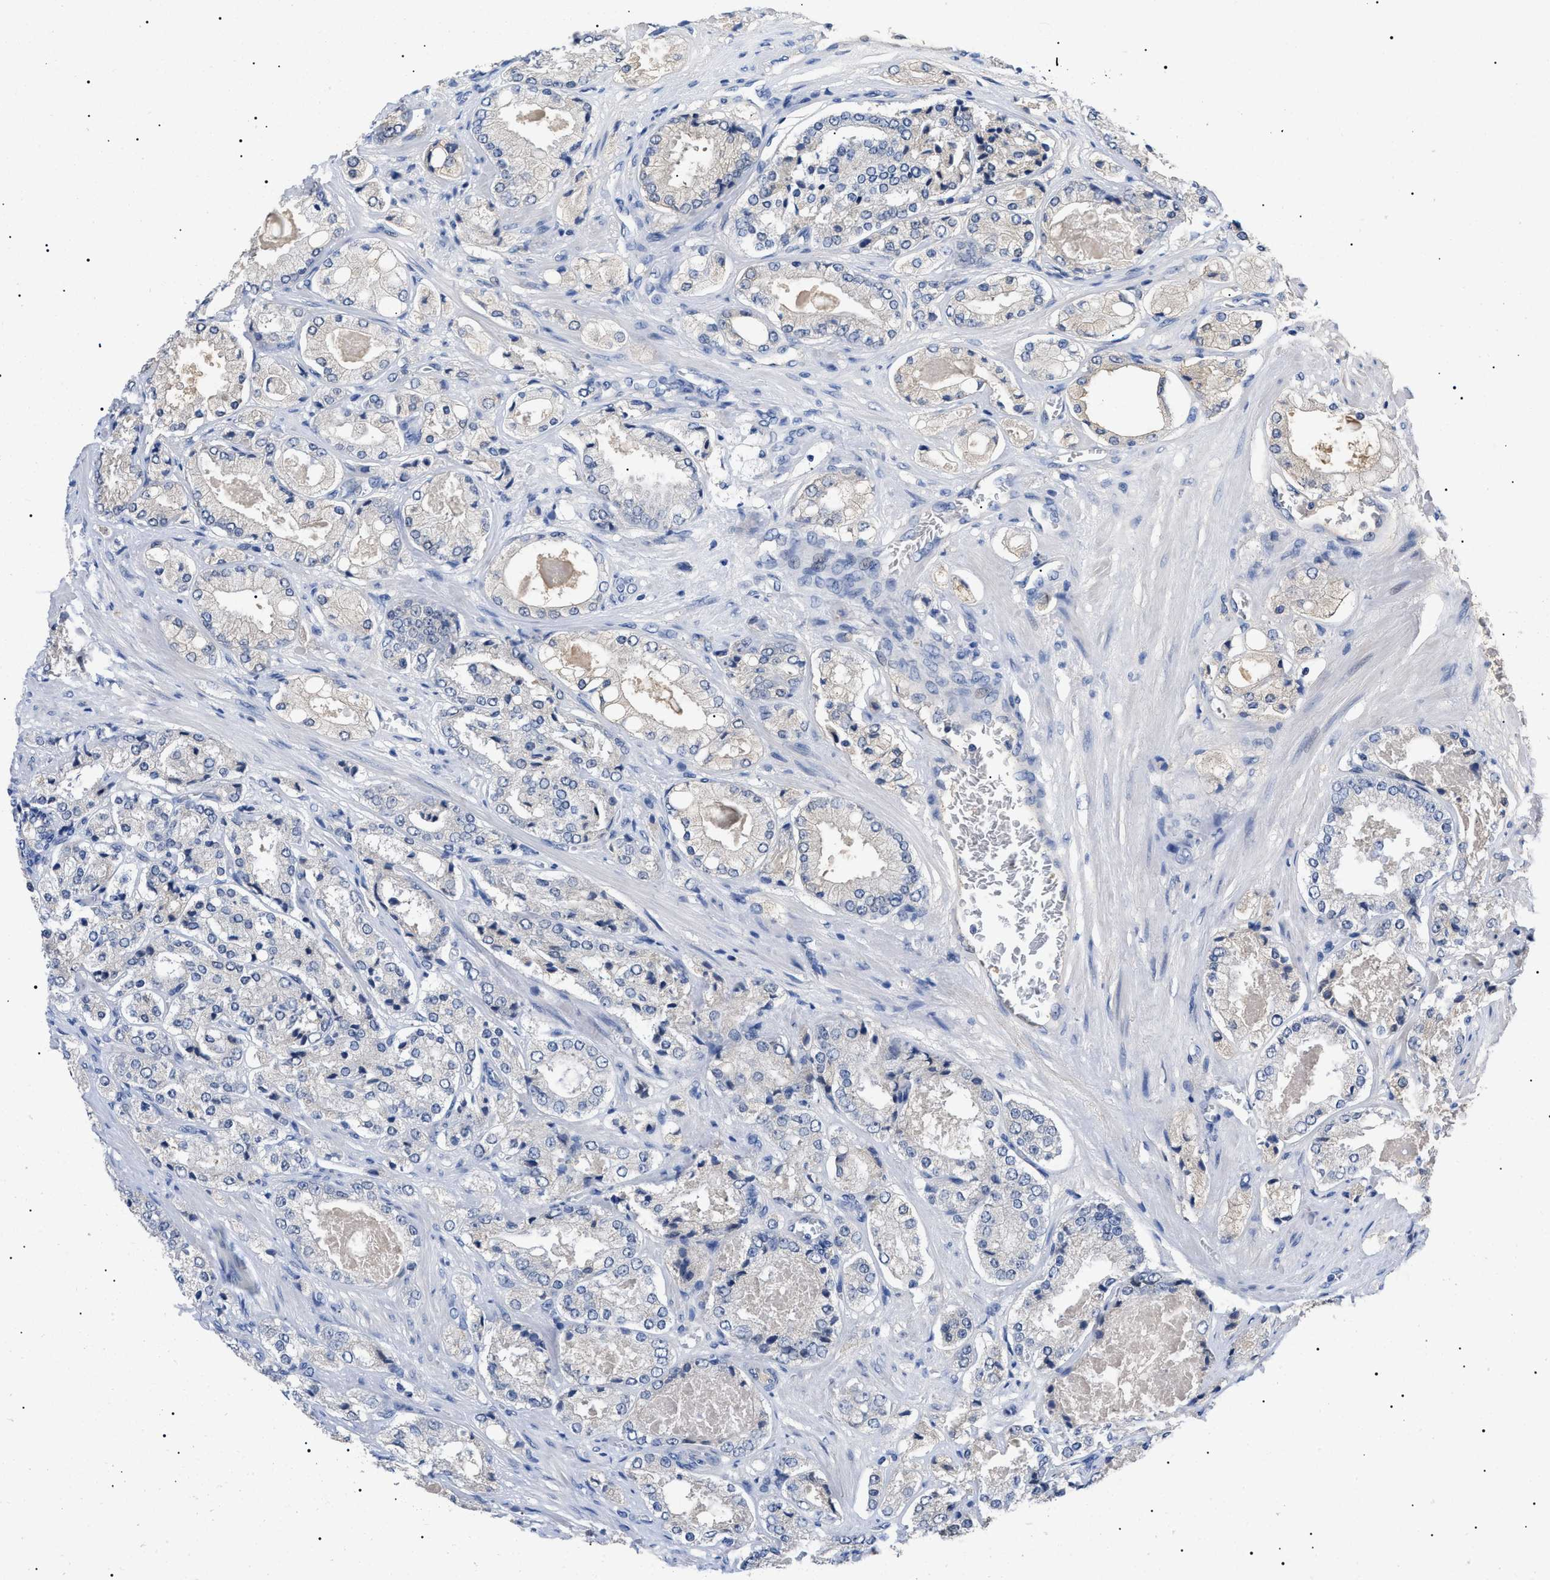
{"staining": {"intensity": "negative", "quantity": "none", "location": "none"}, "tissue": "prostate cancer", "cell_type": "Tumor cells", "image_type": "cancer", "snomed": [{"axis": "morphology", "description": "Adenocarcinoma, High grade"}, {"axis": "topography", "description": "Prostate"}], "caption": "An image of human prostate cancer is negative for staining in tumor cells.", "gene": "PRRT2", "patient": {"sex": "male", "age": 65}}